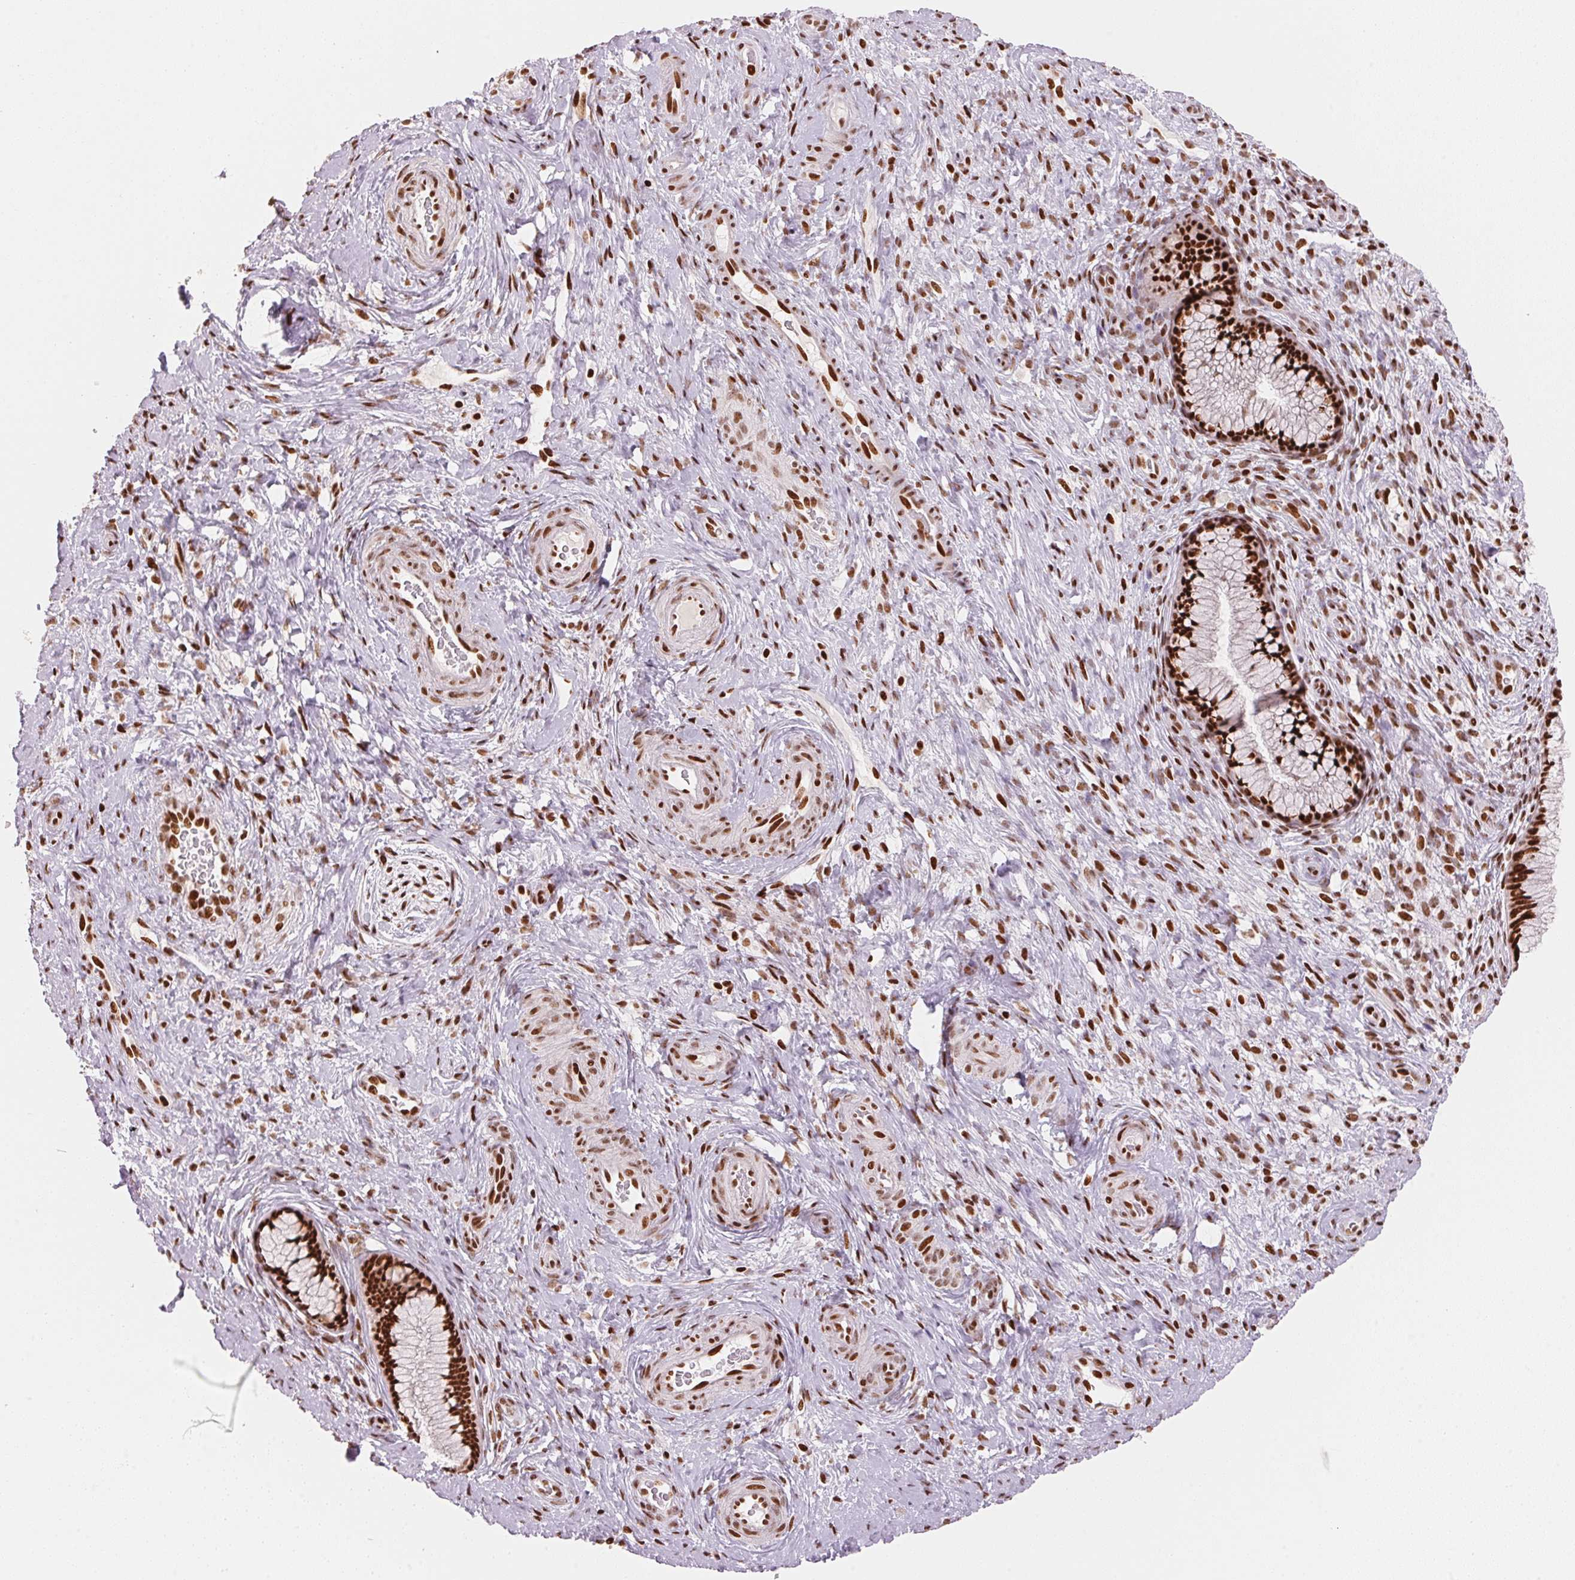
{"staining": {"intensity": "strong", "quantity": ">75%", "location": "nuclear"}, "tissue": "cervix", "cell_type": "Glandular cells", "image_type": "normal", "snomed": [{"axis": "morphology", "description": "Normal tissue, NOS"}, {"axis": "topography", "description": "Cervix"}], "caption": "This micrograph reveals IHC staining of unremarkable human cervix, with high strong nuclear staining in about >75% of glandular cells.", "gene": "NXF1", "patient": {"sex": "female", "age": 34}}